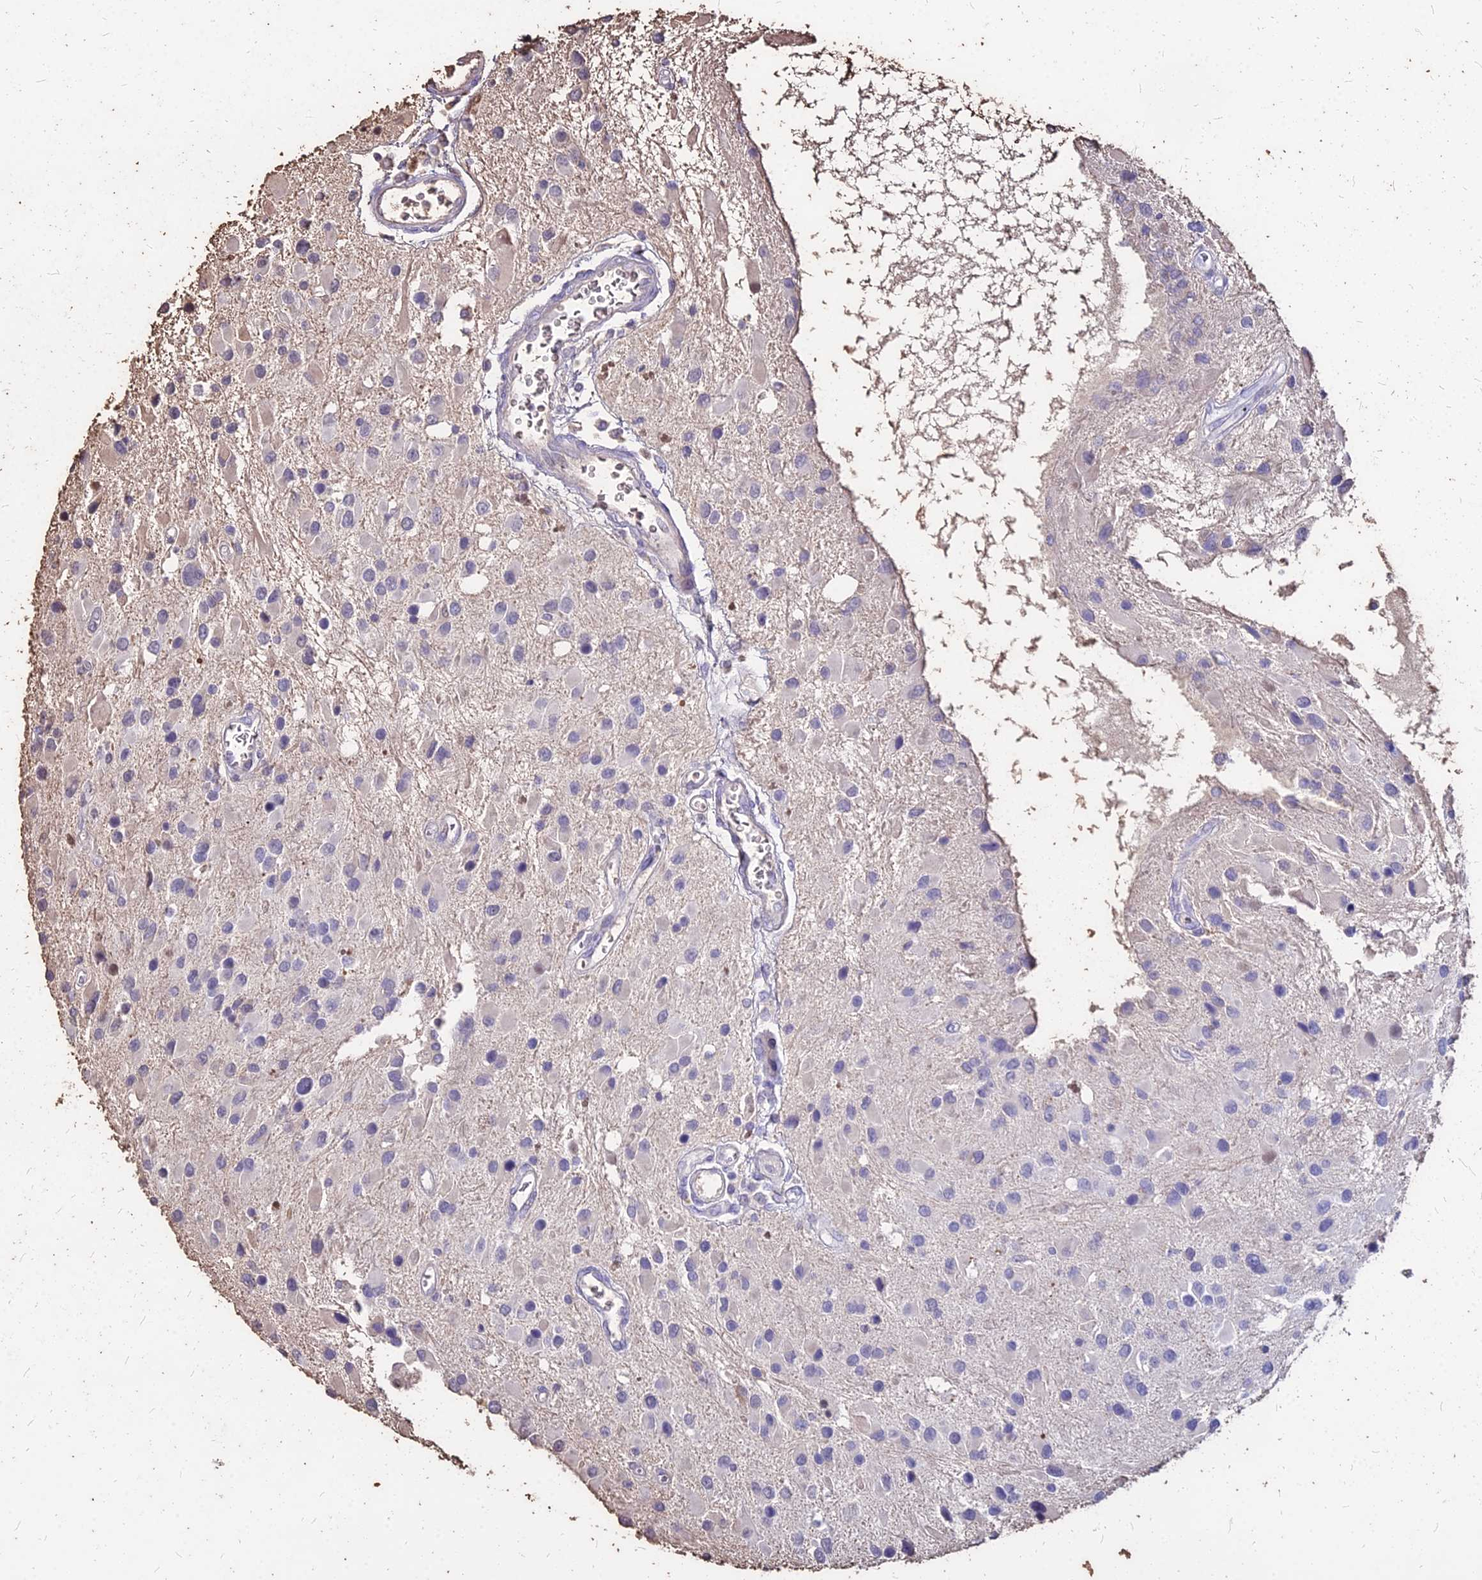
{"staining": {"intensity": "negative", "quantity": "none", "location": "none"}, "tissue": "glioma", "cell_type": "Tumor cells", "image_type": "cancer", "snomed": [{"axis": "morphology", "description": "Glioma, malignant, High grade"}, {"axis": "topography", "description": "Brain"}], "caption": "High power microscopy micrograph of an IHC image of malignant glioma (high-grade), revealing no significant positivity in tumor cells.", "gene": "NME5", "patient": {"sex": "male", "age": 53}}